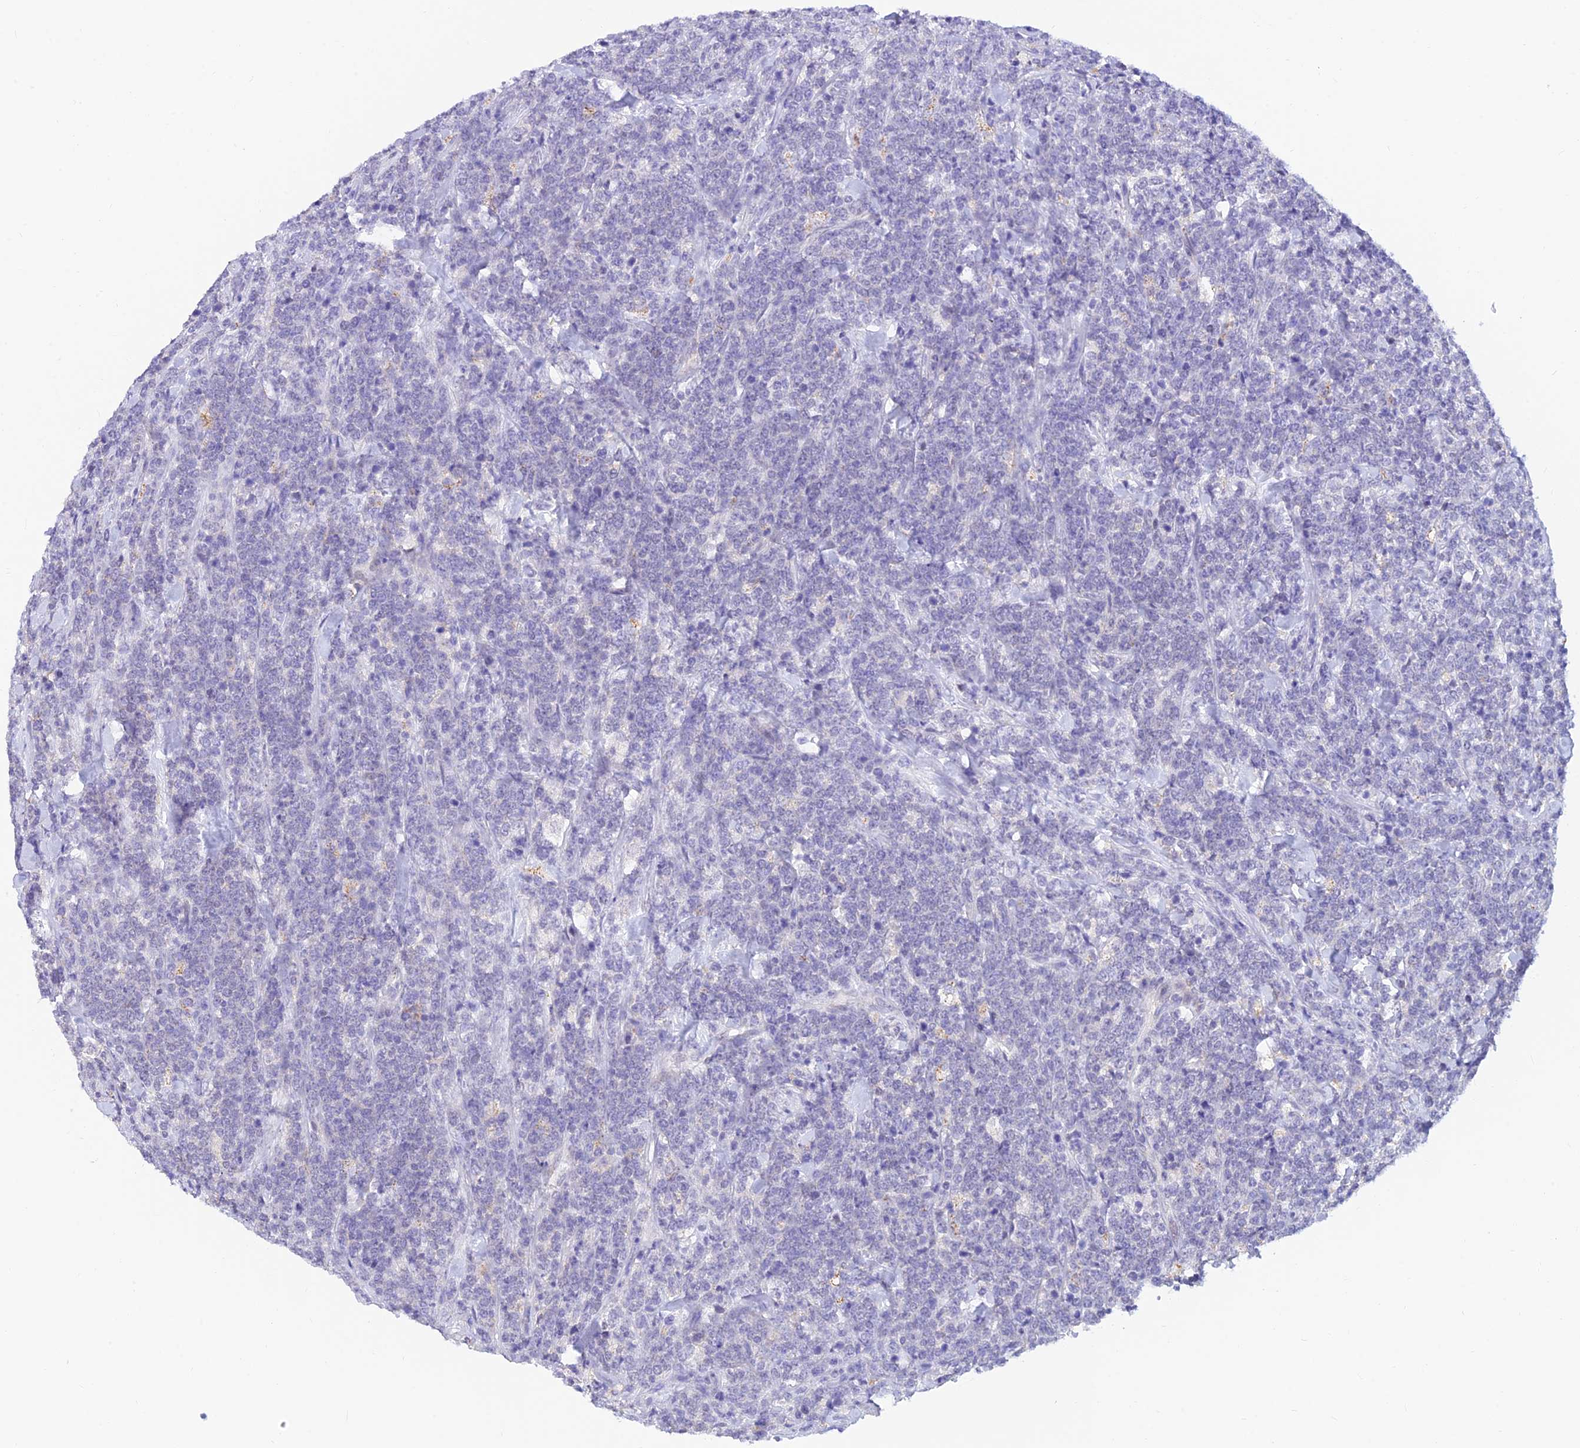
{"staining": {"intensity": "negative", "quantity": "none", "location": "none"}, "tissue": "lymphoma", "cell_type": "Tumor cells", "image_type": "cancer", "snomed": [{"axis": "morphology", "description": "Malignant lymphoma, non-Hodgkin's type, High grade"}, {"axis": "topography", "description": "Small intestine"}], "caption": "The micrograph shows no significant positivity in tumor cells of lymphoma.", "gene": "INKA1", "patient": {"sex": "male", "age": 8}}